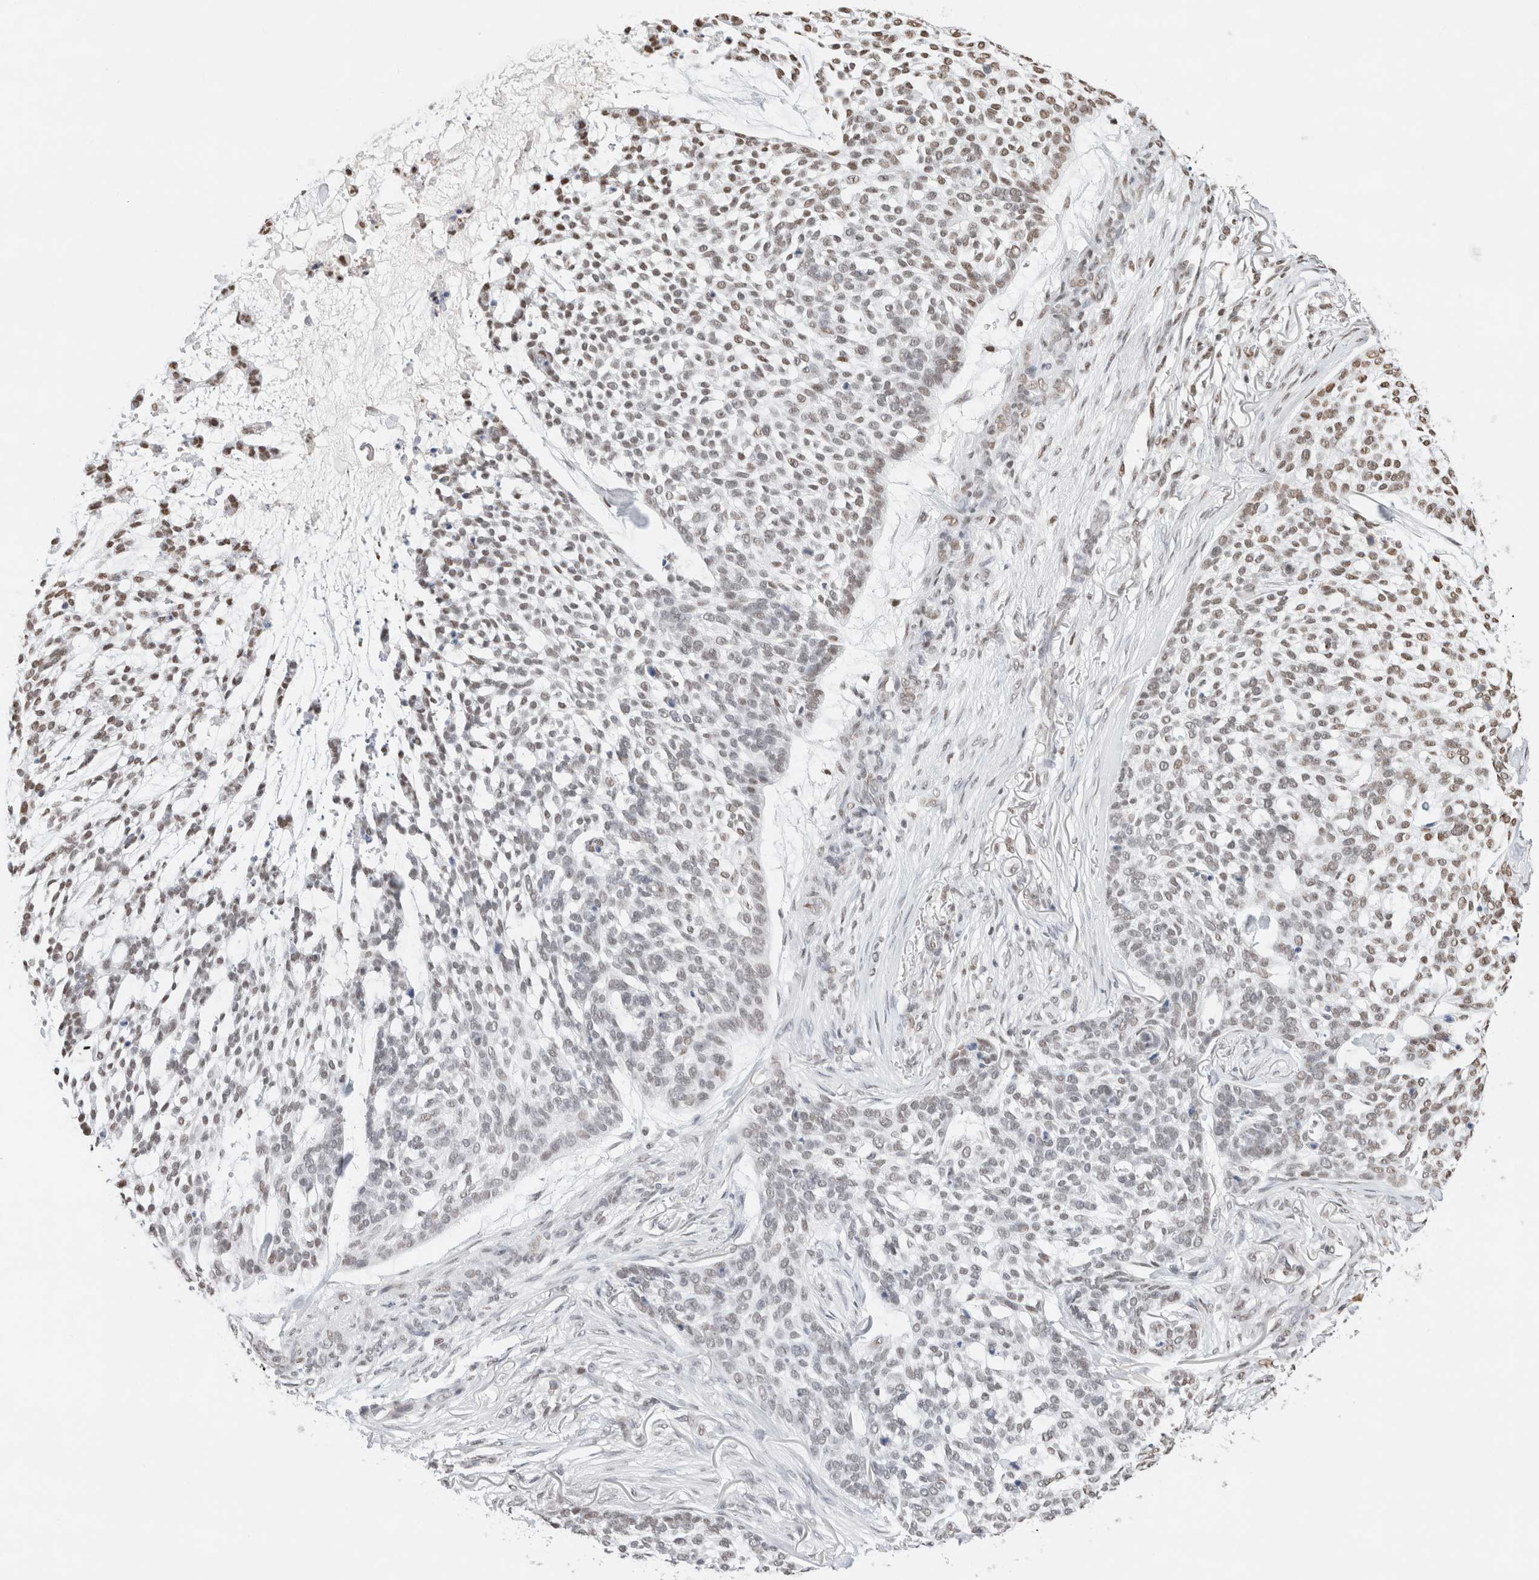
{"staining": {"intensity": "moderate", "quantity": "<25%", "location": "nuclear"}, "tissue": "skin cancer", "cell_type": "Tumor cells", "image_type": "cancer", "snomed": [{"axis": "morphology", "description": "Basal cell carcinoma"}, {"axis": "topography", "description": "Skin"}], "caption": "The photomicrograph exhibits staining of basal cell carcinoma (skin), revealing moderate nuclear protein expression (brown color) within tumor cells. The protein is stained brown, and the nuclei are stained in blue (DAB IHC with brightfield microscopy, high magnification).", "gene": "SUPT3H", "patient": {"sex": "female", "age": 64}}